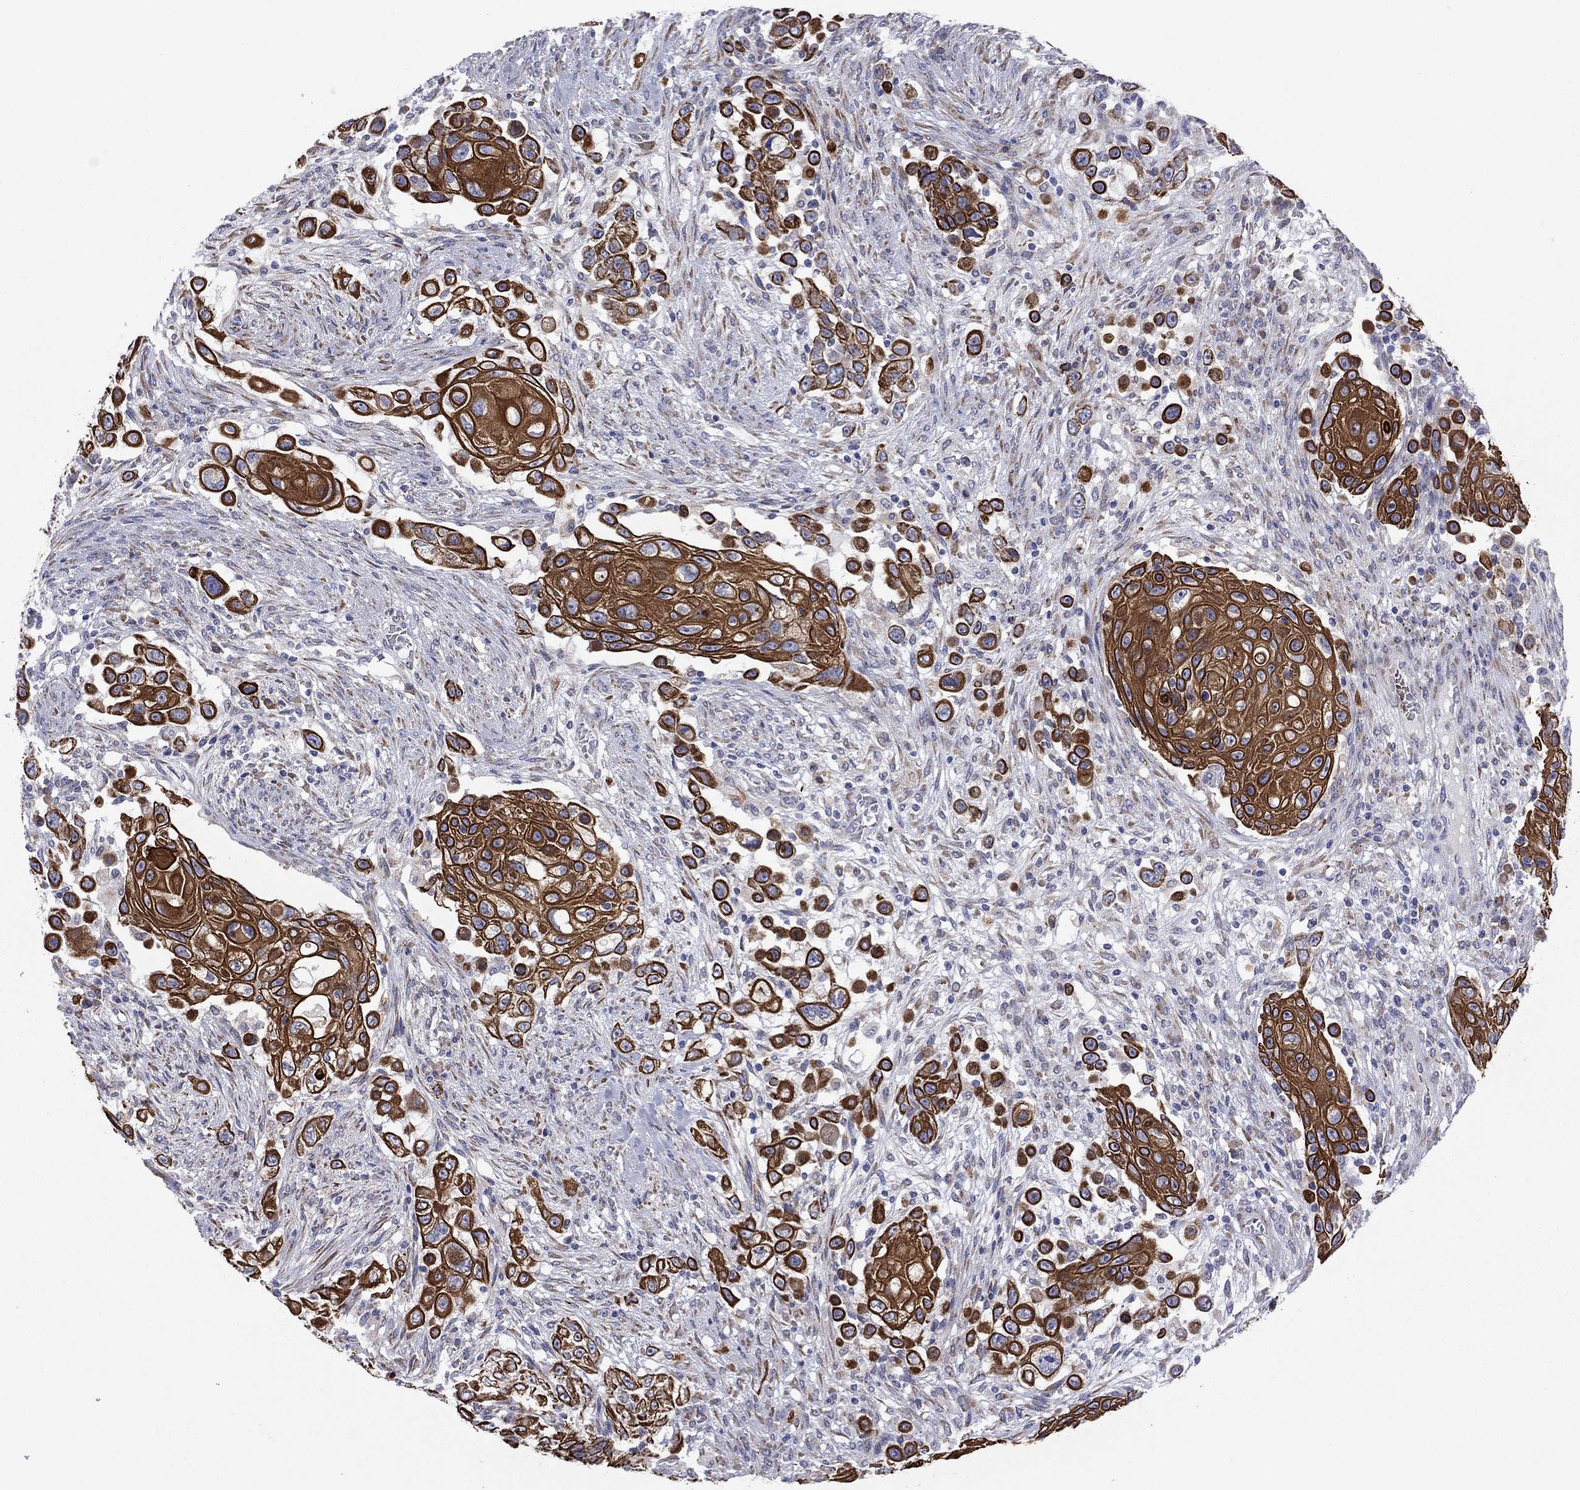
{"staining": {"intensity": "strong", "quantity": ">75%", "location": "cytoplasmic/membranous,nuclear"}, "tissue": "urothelial cancer", "cell_type": "Tumor cells", "image_type": "cancer", "snomed": [{"axis": "morphology", "description": "Urothelial carcinoma, High grade"}, {"axis": "topography", "description": "Urinary bladder"}], "caption": "Immunohistochemistry (IHC) photomicrograph of neoplastic tissue: human urothelial cancer stained using immunohistochemistry (IHC) reveals high levels of strong protein expression localized specifically in the cytoplasmic/membranous and nuclear of tumor cells, appearing as a cytoplasmic/membranous and nuclear brown color.", "gene": "TMPRSS11A", "patient": {"sex": "female", "age": 56}}